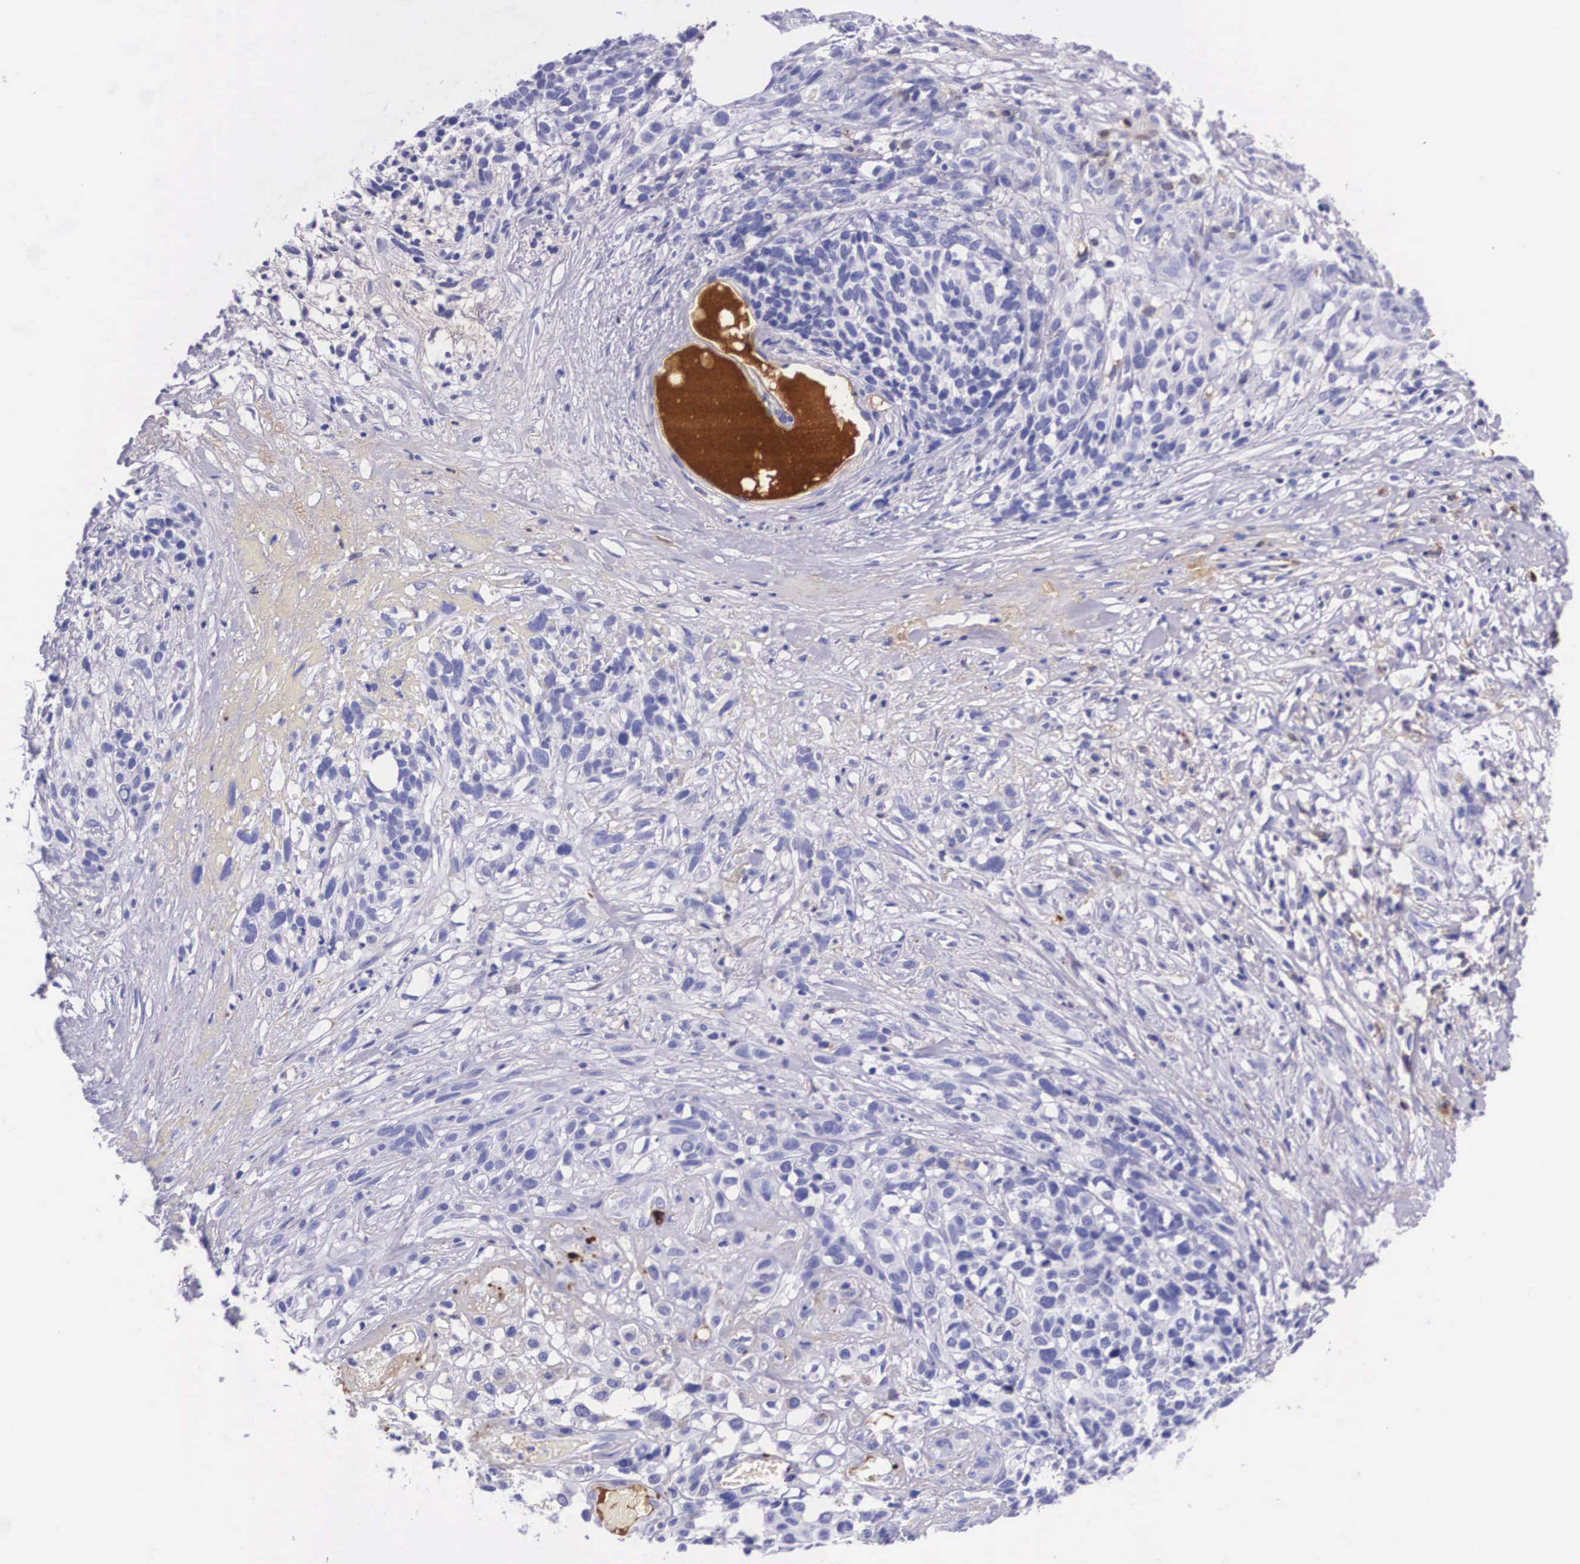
{"staining": {"intensity": "negative", "quantity": "none", "location": "none"}, "tissue": "melanoma", "cell_type": "Tumor cells", "image_type": "cancer", "snomed": [{"axis": "morphology", "description": "Malignant melanoma, NOS"}, {"axis": "topography", "description": "Skin"}], "caption": "Immunohistochemistry micrograph of neoplastic tissue: malignant melanoma stained with DAB (3,3'-diaminobenzidine) shows no significant protein expression in tumor cells.", "gene": "PLG", "patient": {"sex": "female", "age": 85}}